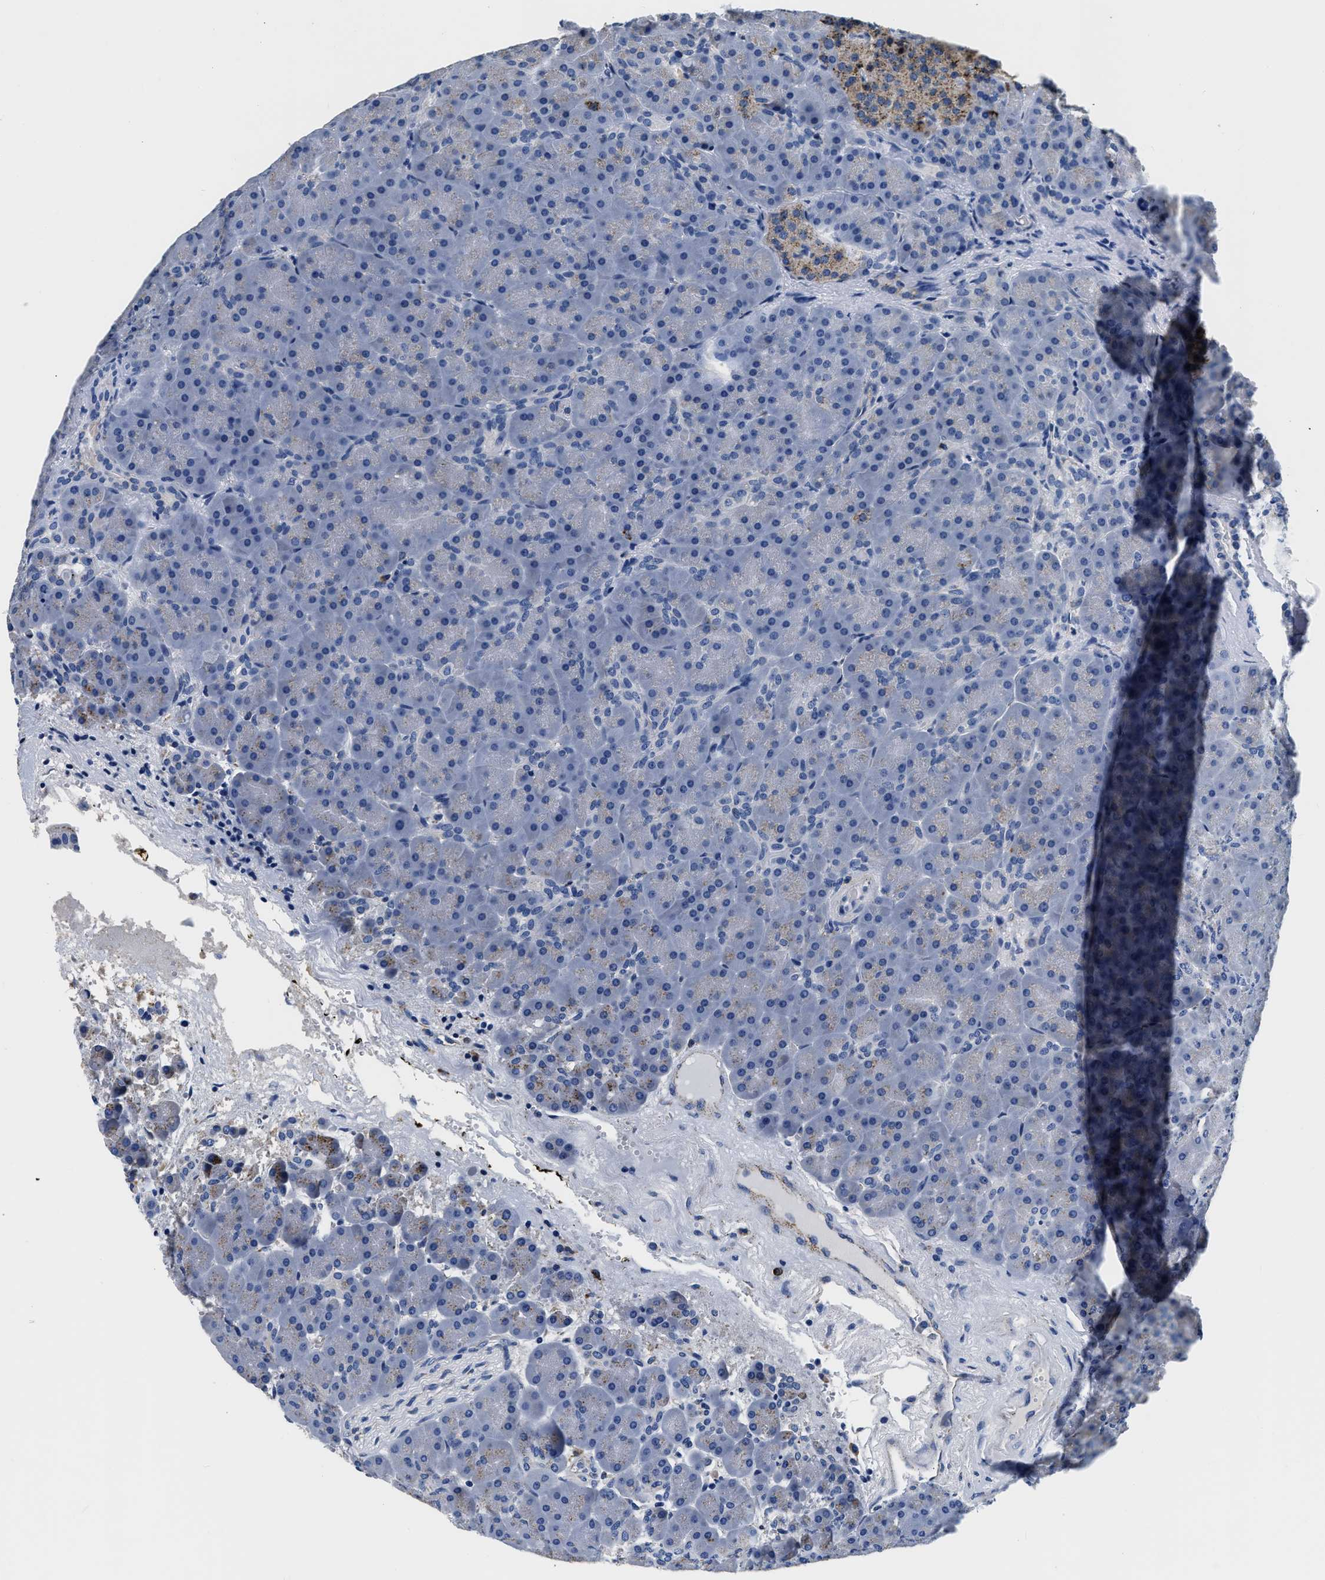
{"staining": {"intensity": "negative", "quantity": "none", "location": "none"}, "tissue": "pancreas", "cell_type": "Exocrine glandular cells", "image_type": "normal", "snomed": [{"axis": "morphology", "description": "Normal tissue, NOS"}, {"axis": "topography", "description": "Pancreas"}], "caption": "Immunohistochemistry (IHC) histopathology image of normal pancreas: pancreas stained with DAB (3,3'-diaminobenzidine) reveals no significant protein expression in exocrine glandular cells. (DAB (3,3'-diaminobenzidine) immunohistochemistry with hematoxylin counter stain).", "gene": "GRN", "patient": {"sex": "male", "age": 66}}